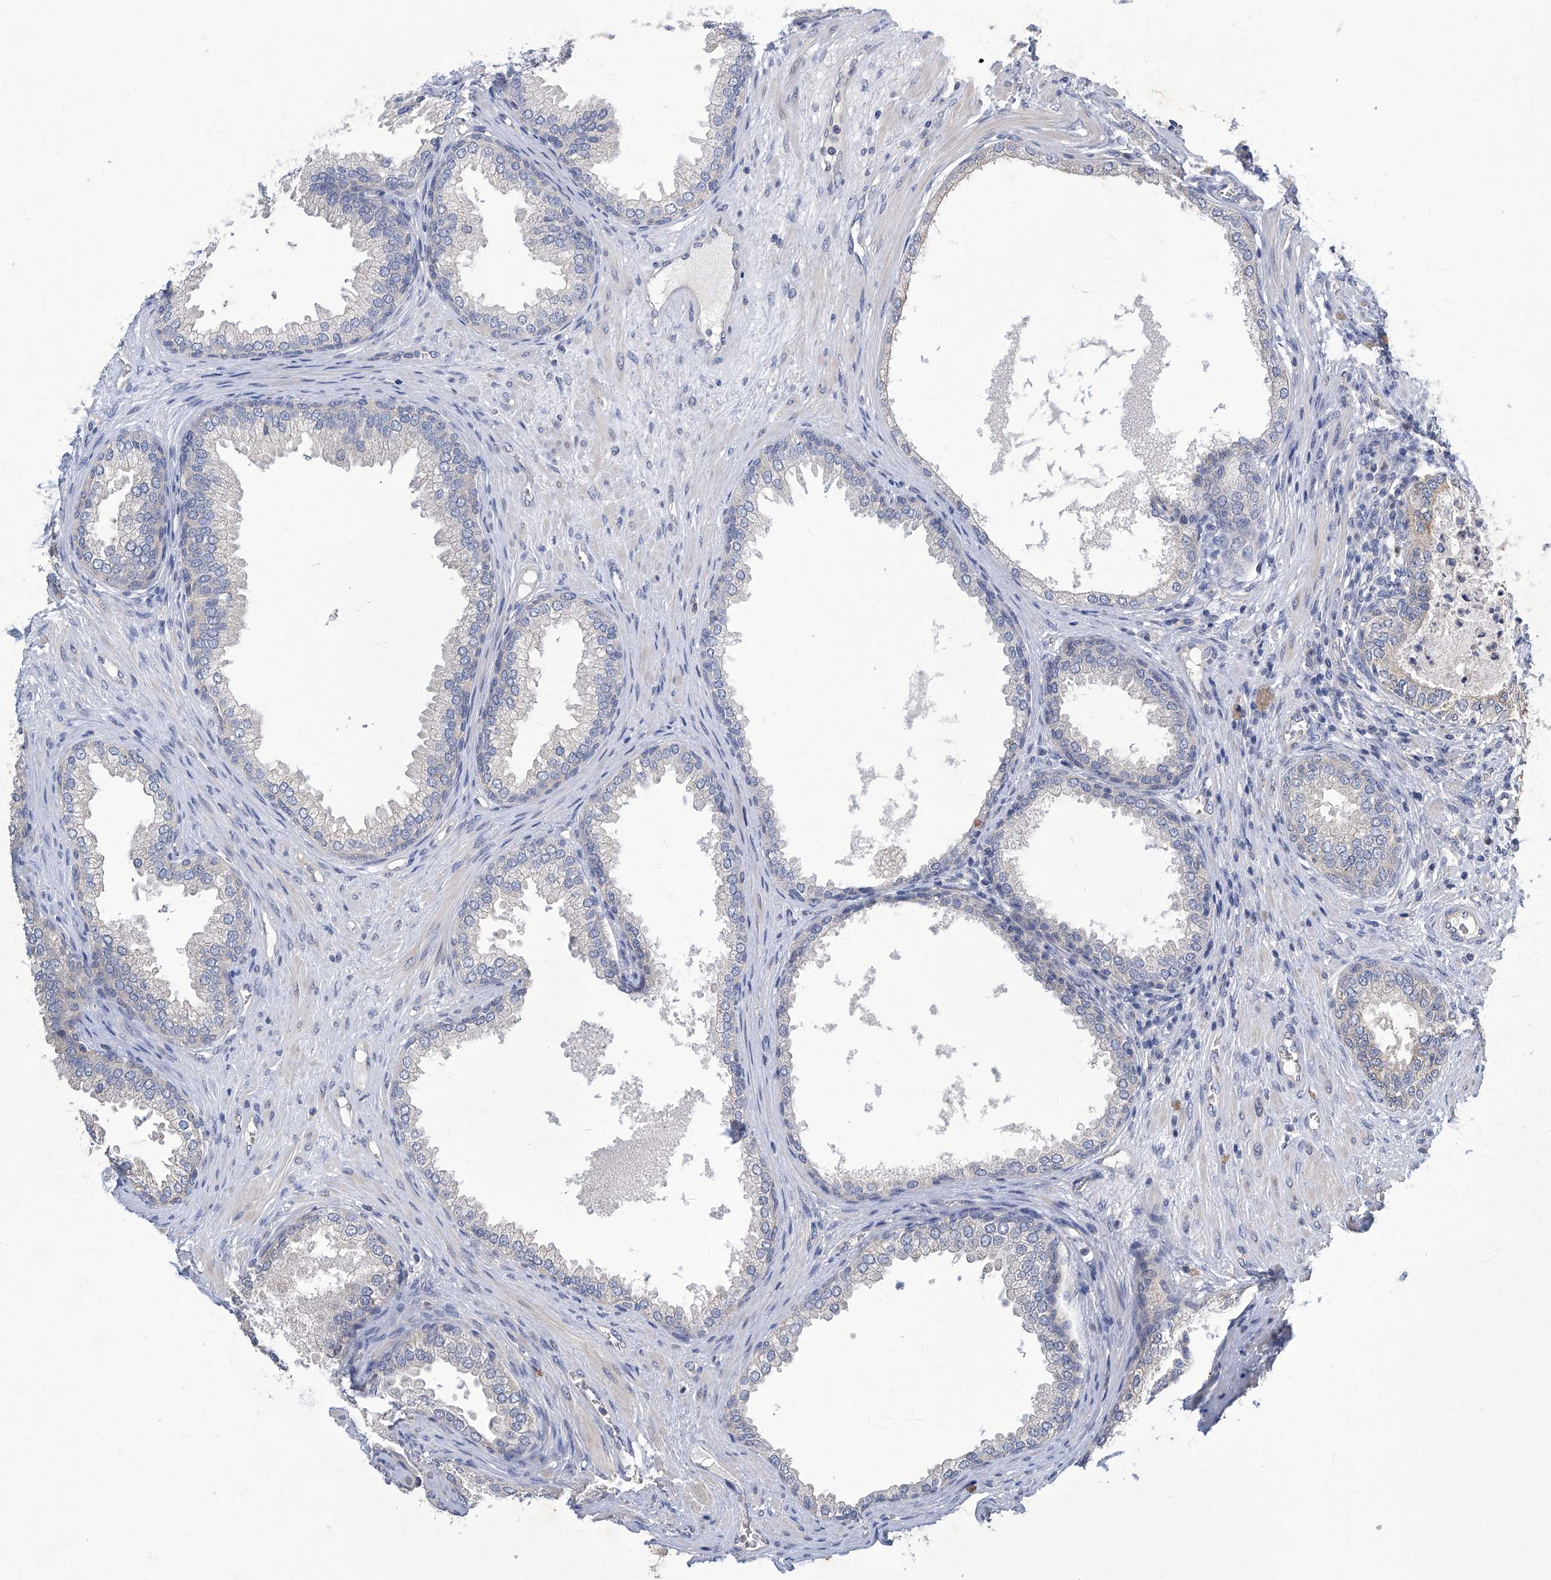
{"staining": {"intensity": "negative", "quantity": "none", "location": "none"}, "tissue": "prostate", "cell_type": "Glandular cells", "image_type": "normal", "snomed": [{"axis": "morphology", "description": "Normal tissue, NOS"}, {"axis": "topography", "description": "Prostate"}], "caption": "Prostate stained for a protein using IHC displays no staining glandular cells.", "gene": "TGFBR1", "patient": {"sex": "male", "age": 76}}